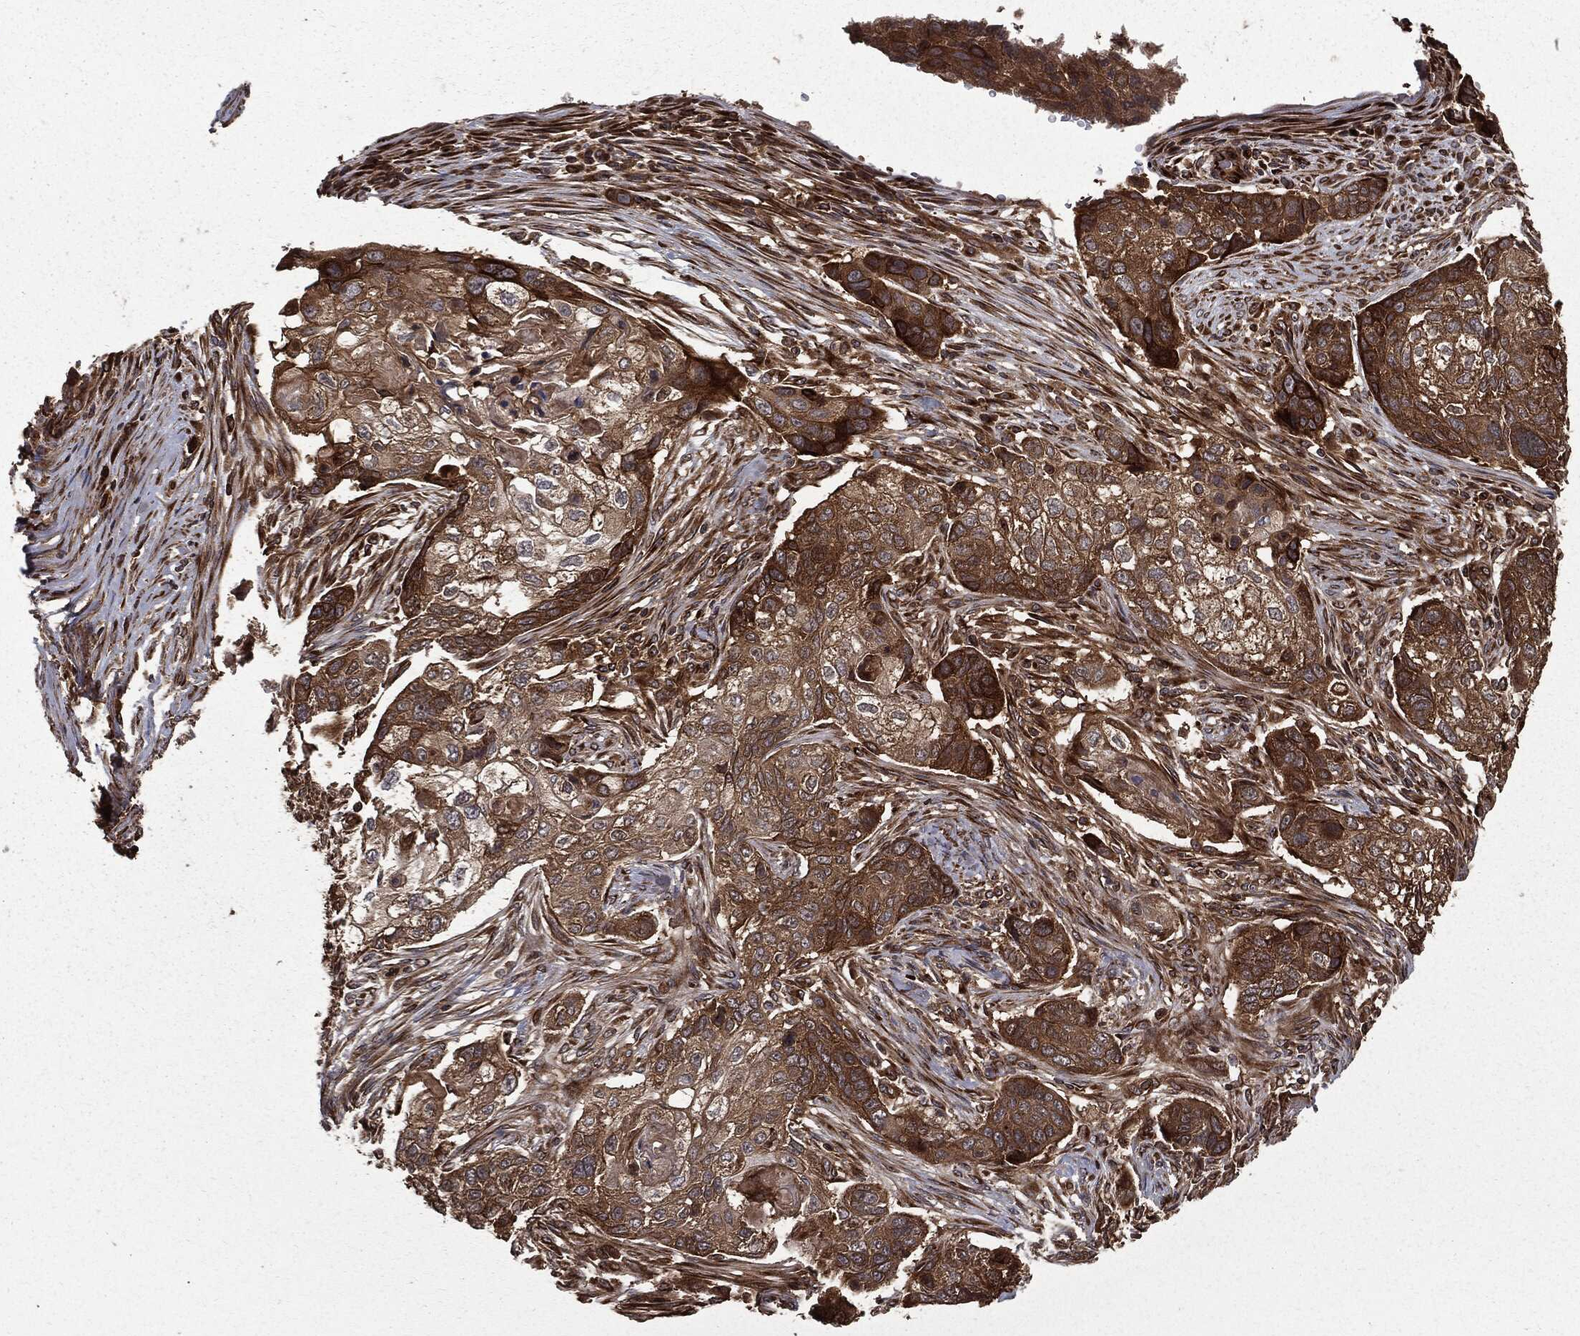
{"staining": {"intensity": "moderate", "quantity": ">75%", "location": "cytoplasmic/membranous"}, "tissue": "lung cancer", "cell_type": "Tumor cells", "image_type": "cancer", "snomed": [{"axis": "morphology", "description": "Normal tissue, NOS"}, {"axis": "morphology", "description": "Squamous cell carcinoma, NOS"}, {"axis": "topography", "description": "Bronchus"}, {"axis": "topography", "description": "Lung"}], "caption": "An immunohistochemistry photomicrograph of neoplastic tissue is shown. Protein staining in brown highlights moderate cytoplasmic/membranous positivity in lung cancer within tumor cells. (Stains: DAB (3,3'-diaminobenzidine) in brown, nuclei in blue, Microscopy: brightfield microscopy at high magnification).", "gene": "HTT", "patient": {"sex": "male", "age": 69}}